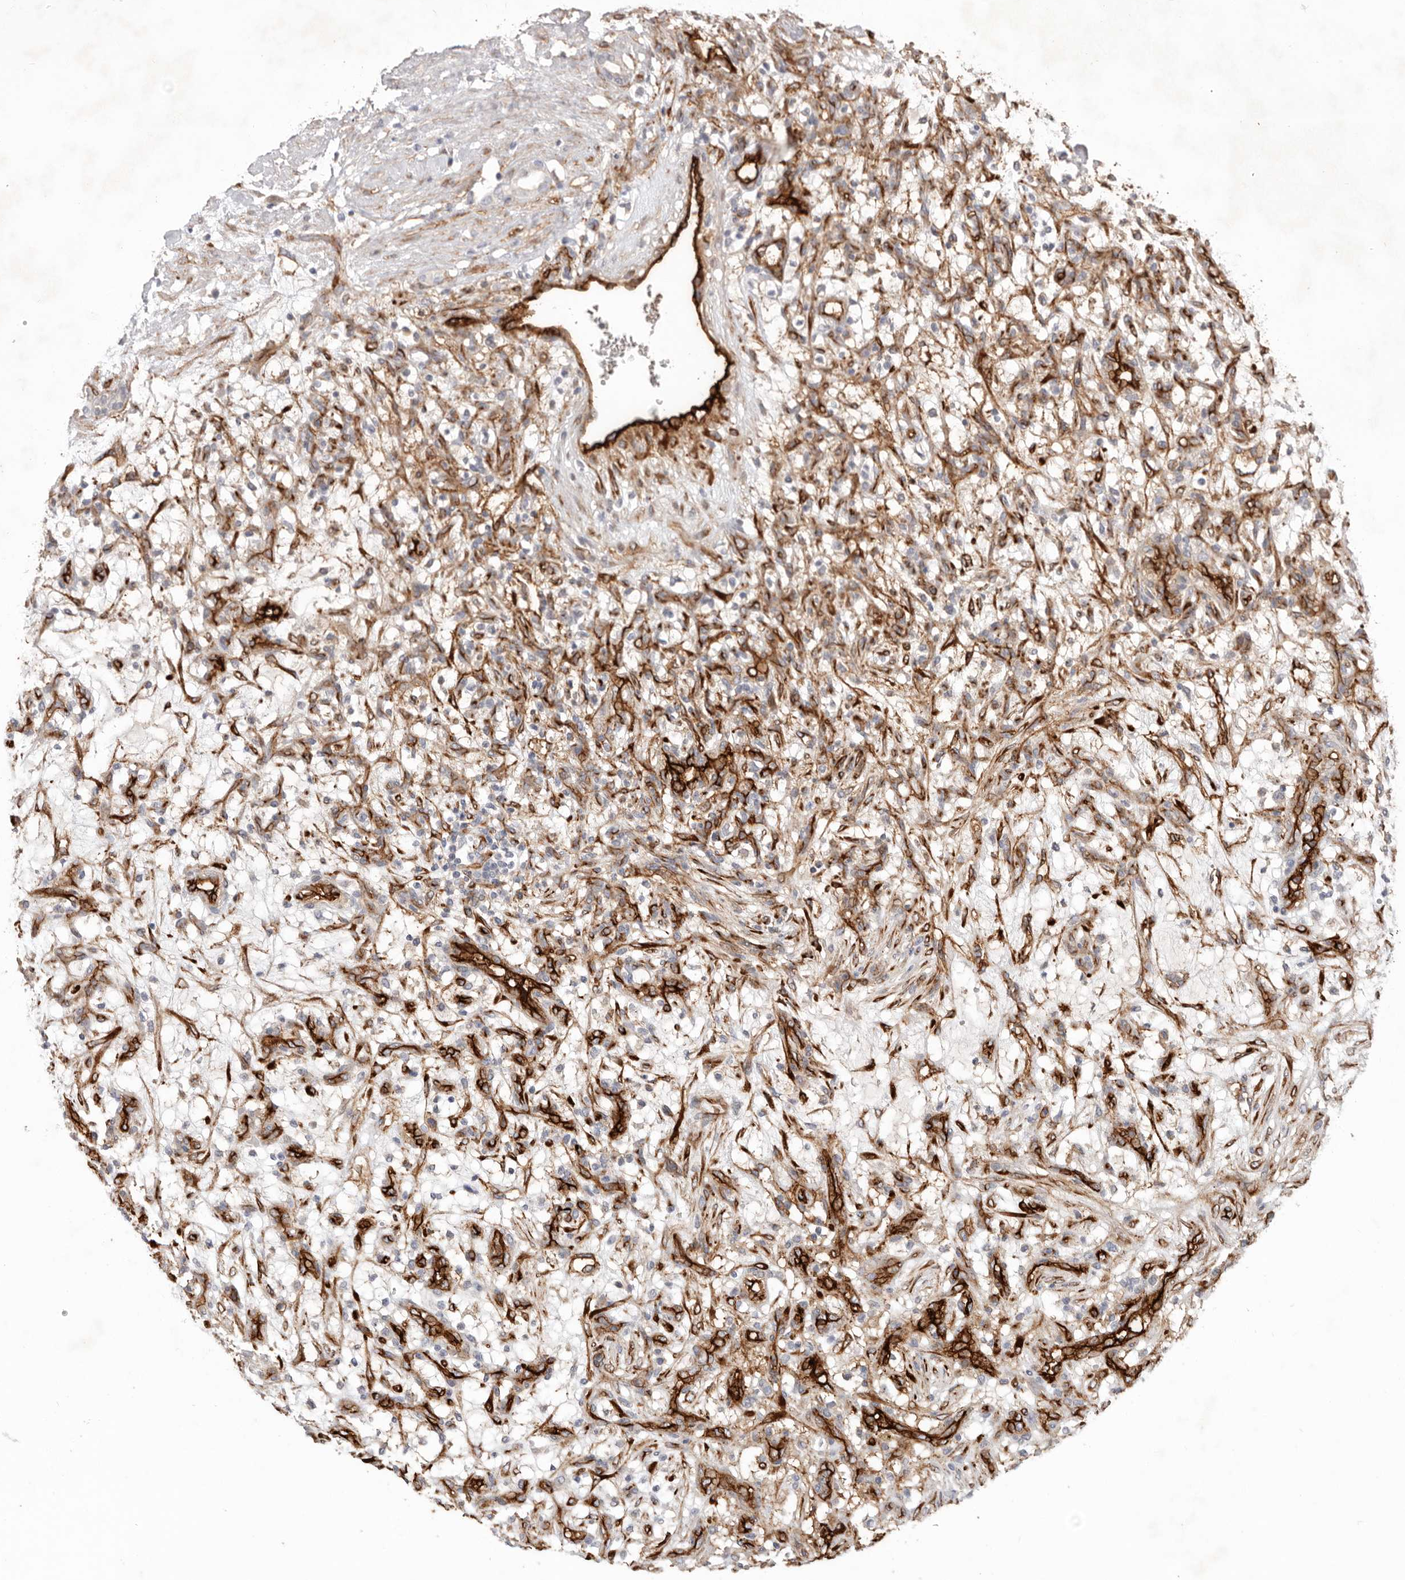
{"staining": {"intensity": "negative", "quantity": "none", "location": "none"}, "tissue": "renal cancer", "cell_type": "Tumor cells", "image_type": "cancer", "snomed": [{"axis": "morphology", "description": "Adenocarcinoma, NOS"}, {"axis": "topography", "description": "Kidney"}], "caption": "Human renal cancer stained for a protein using IHC shows no staining in tumor cells.", "gene": "LRRC66", "patient": {"sex": "female", "age": 57}}